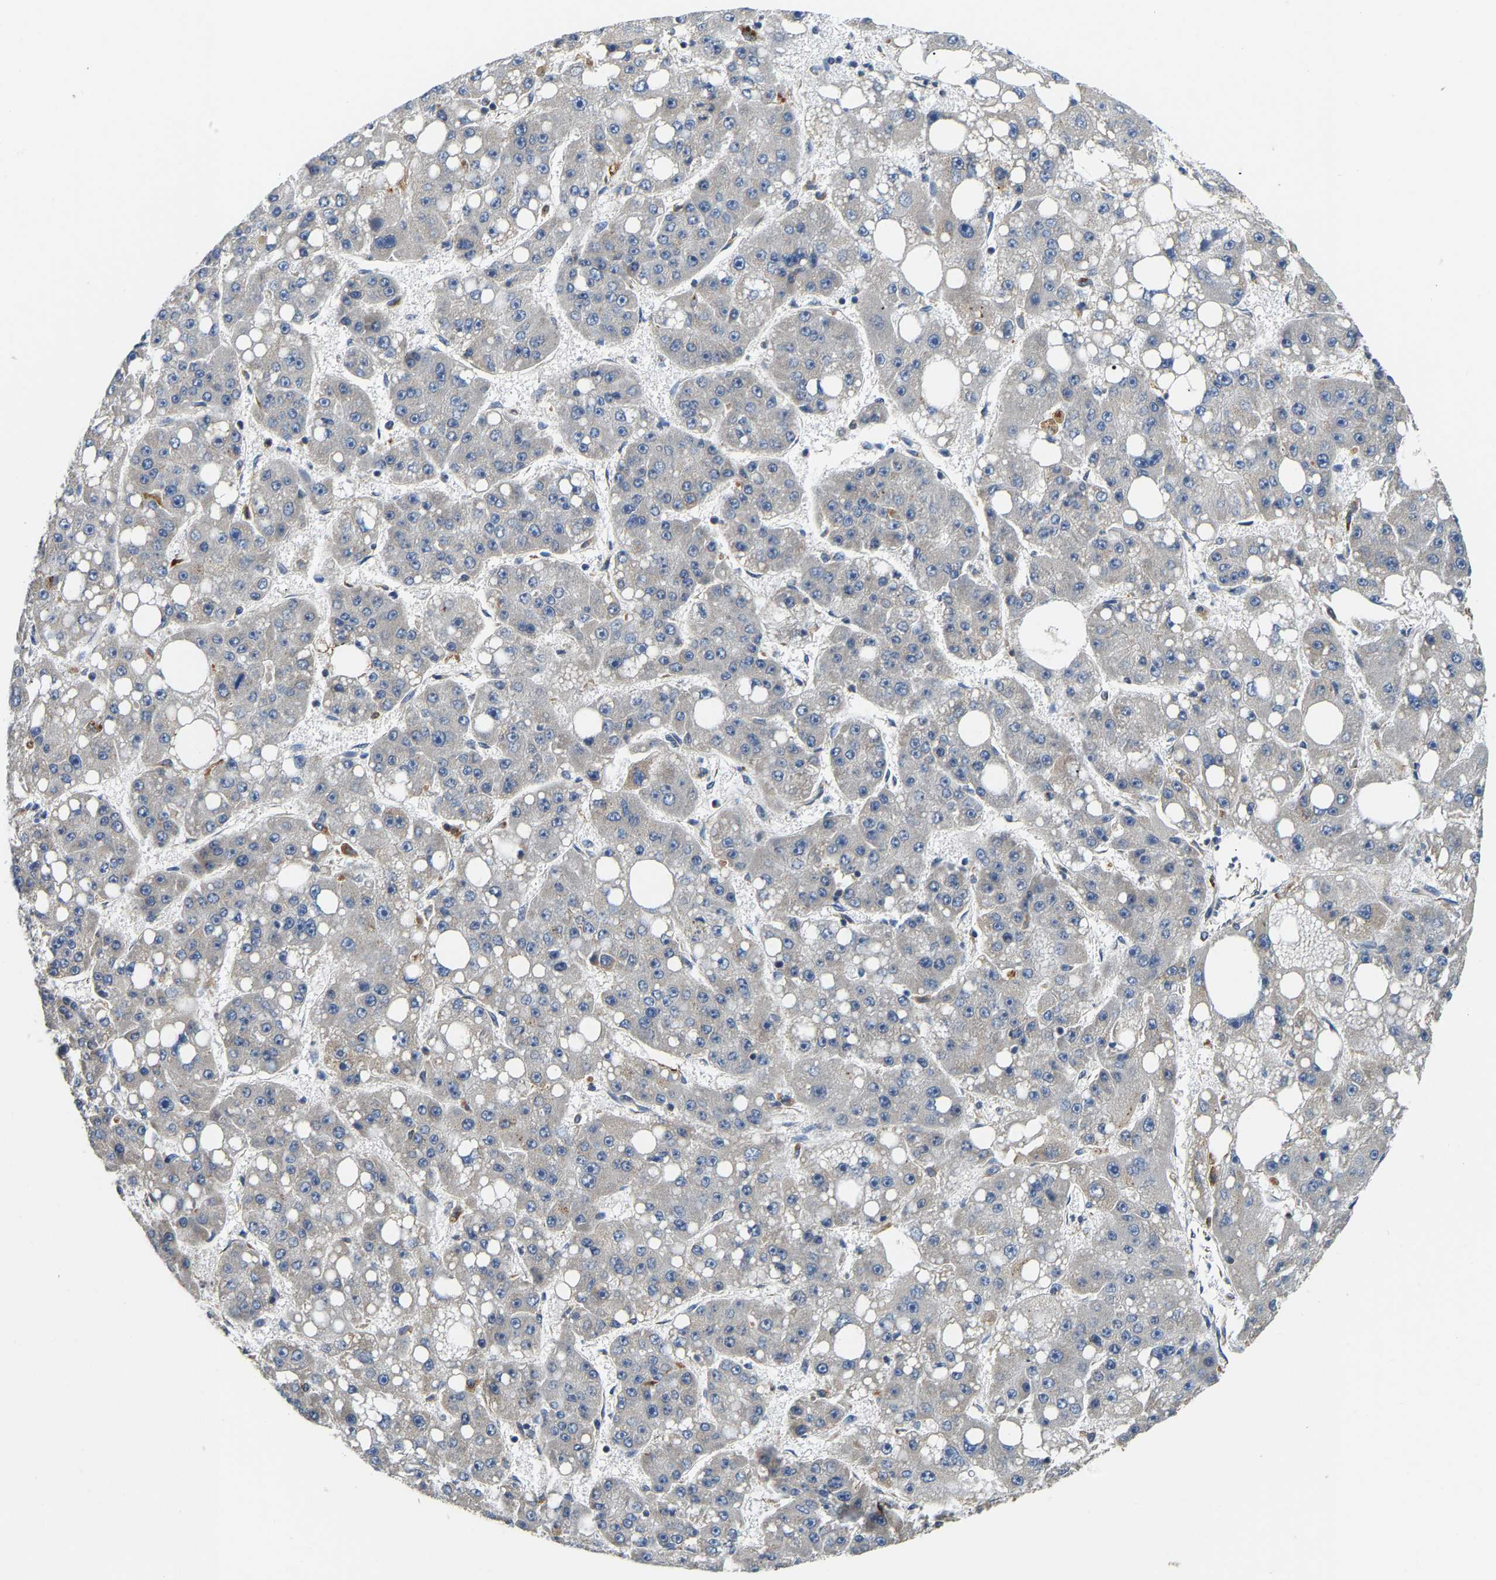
{"staining": {"intensity": "negative", "quantity": "none", "location": "none"}, "tissue": "liver cancer", "cell_type": "Tumor cells", "image_type": "cancer", "snomed": [{"axis": "morphology", "description": "Carcinoma, Hepatocellular, NOS"}, {"axis": "topography", "description": "Liver"}], "caption": "The image reveals no significant positivity in tumor cells of liver cancer (hepatocellular carcinoma). (Brightfield microscopy of DAB IHC at high magnification).", "gene": "GIMAP7", "patient": {"sex": "female", "age": 61}}